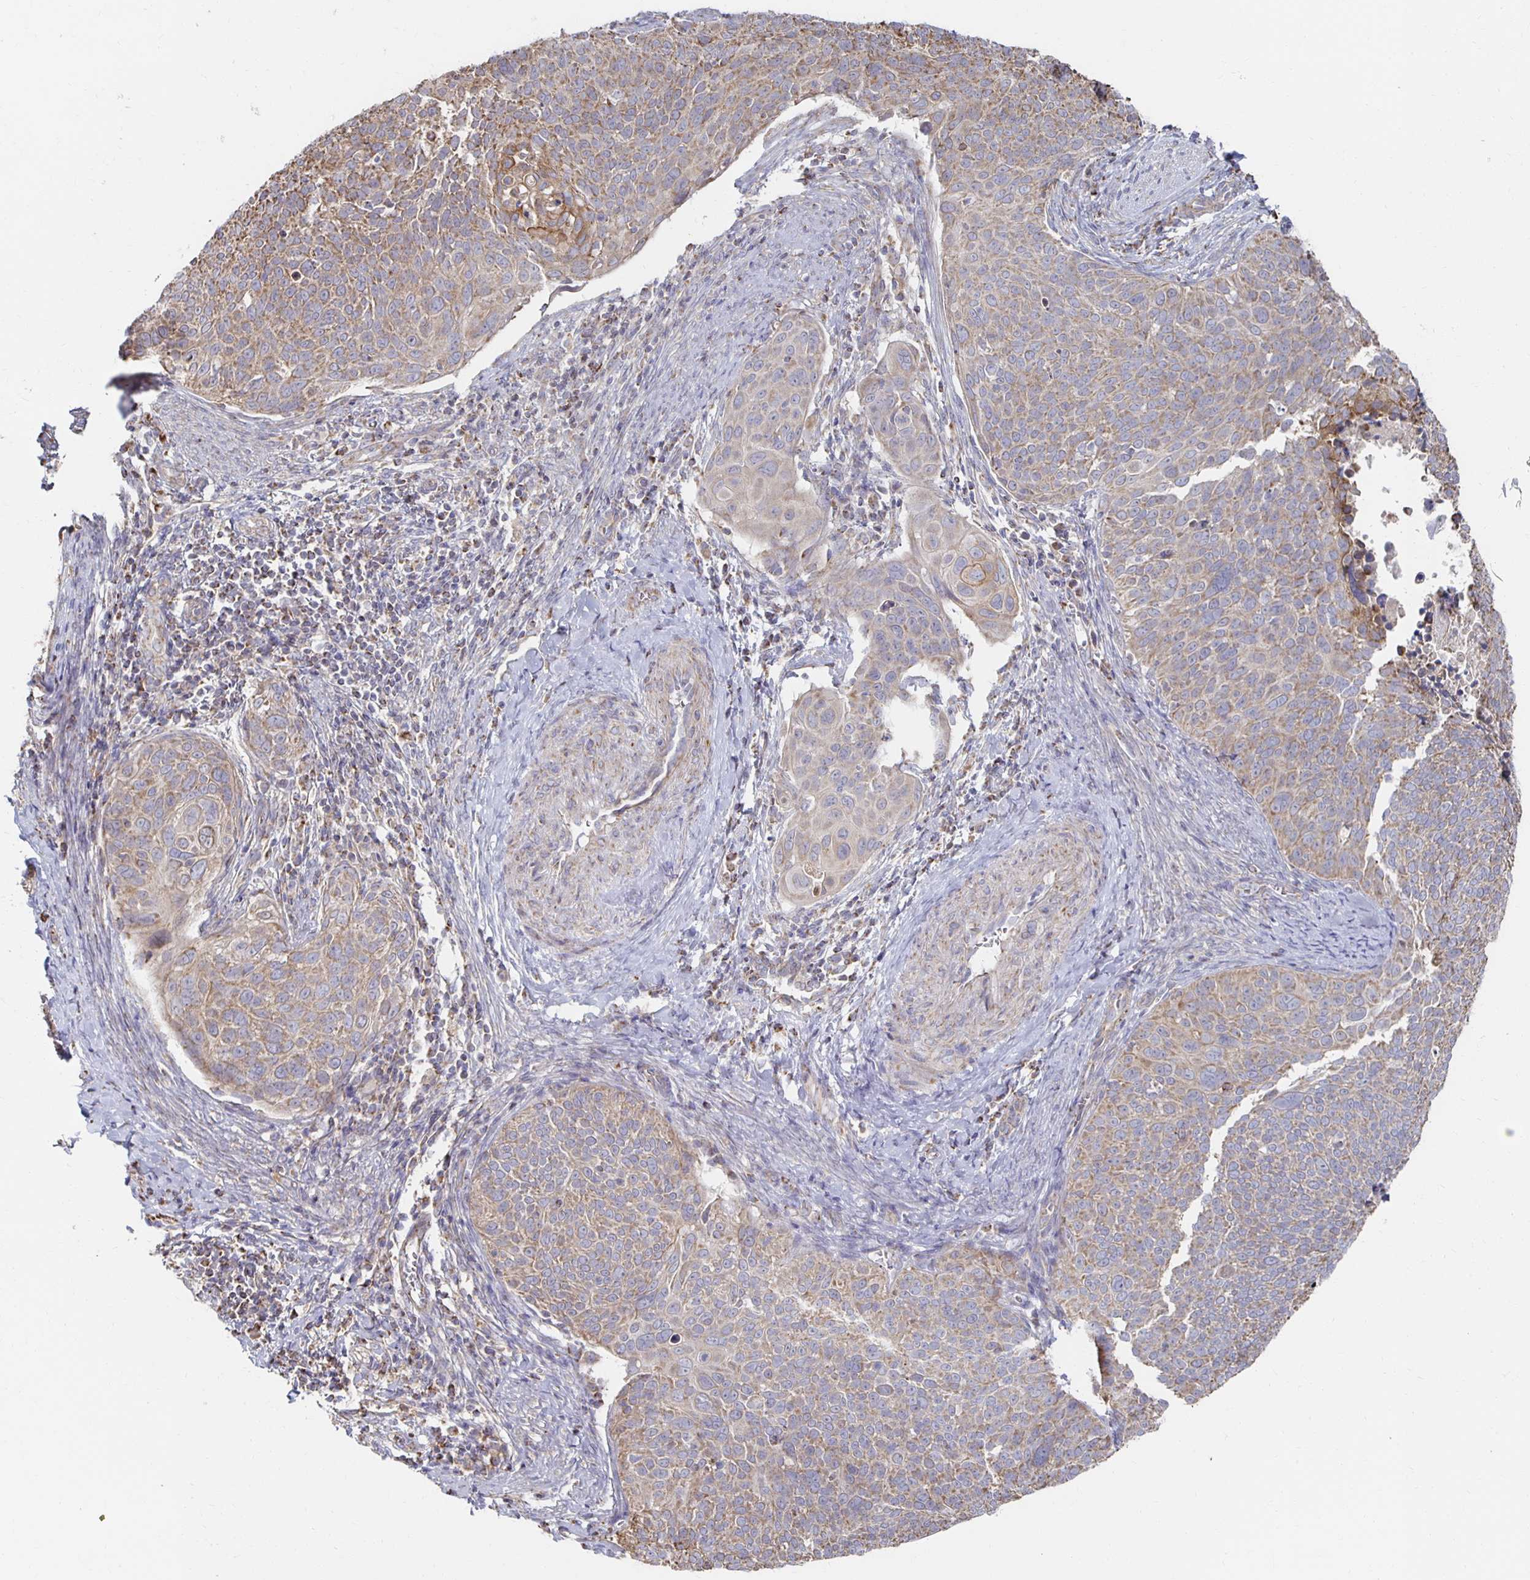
{"staining": {"intensity": "weak", "quantity": ">75%", "location": "cytoplasmic/membranous"}, "tissue": "cervical cancer", "cell_type": "Tumor cells", "image_type": "cancer", "snomed": [{"axis": "morphology", "description": "Squamous cell carcinoma, NOS"}, {"axis": "topography", "description": "Cervix"}], "caption": "Brown immunohistochemical staining in cervical cancer (squamous cell carcinoma) displays weak cytoplasmic/membranous positivity in about >75% of tumor cells.", "gene": "NKX2-8", "patient": {"sex": "female", "age": 39}}